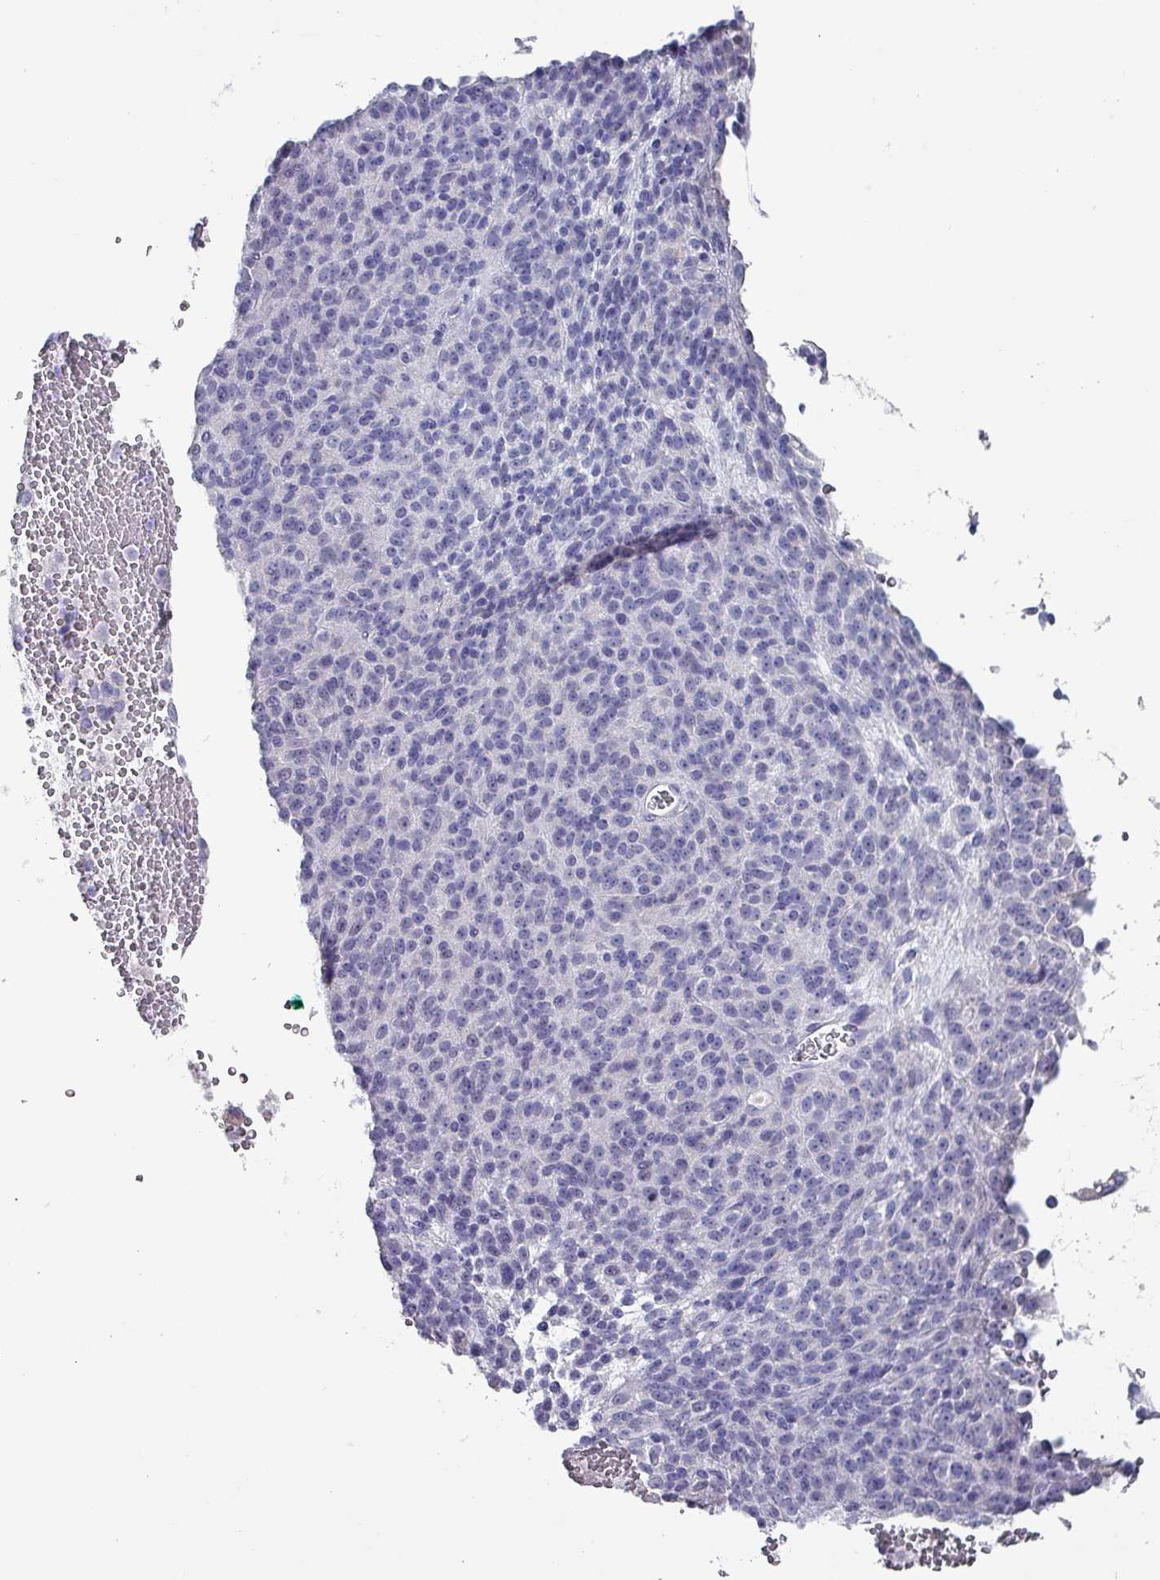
{"staining": {"intensity": "negative", "quantity": "none", "location": "none"}, "tissue": "melanoma", "cell_type": "Tumor cells", "image_type": "cancer", "snomed": [{"axis": "morphology", "description": "Malignant melanoma, Metastatic site"}, {"axis": "topography", "description": "Brain"}], "caption": "Protein analysis of melanoma shows no significant staining in tumor cells. (DAB immunohistochemistry (IHC) with hematoxylin counter stain).", "gene": "INS-IGF2", "patient": {"sex": "female", "age": 56}}